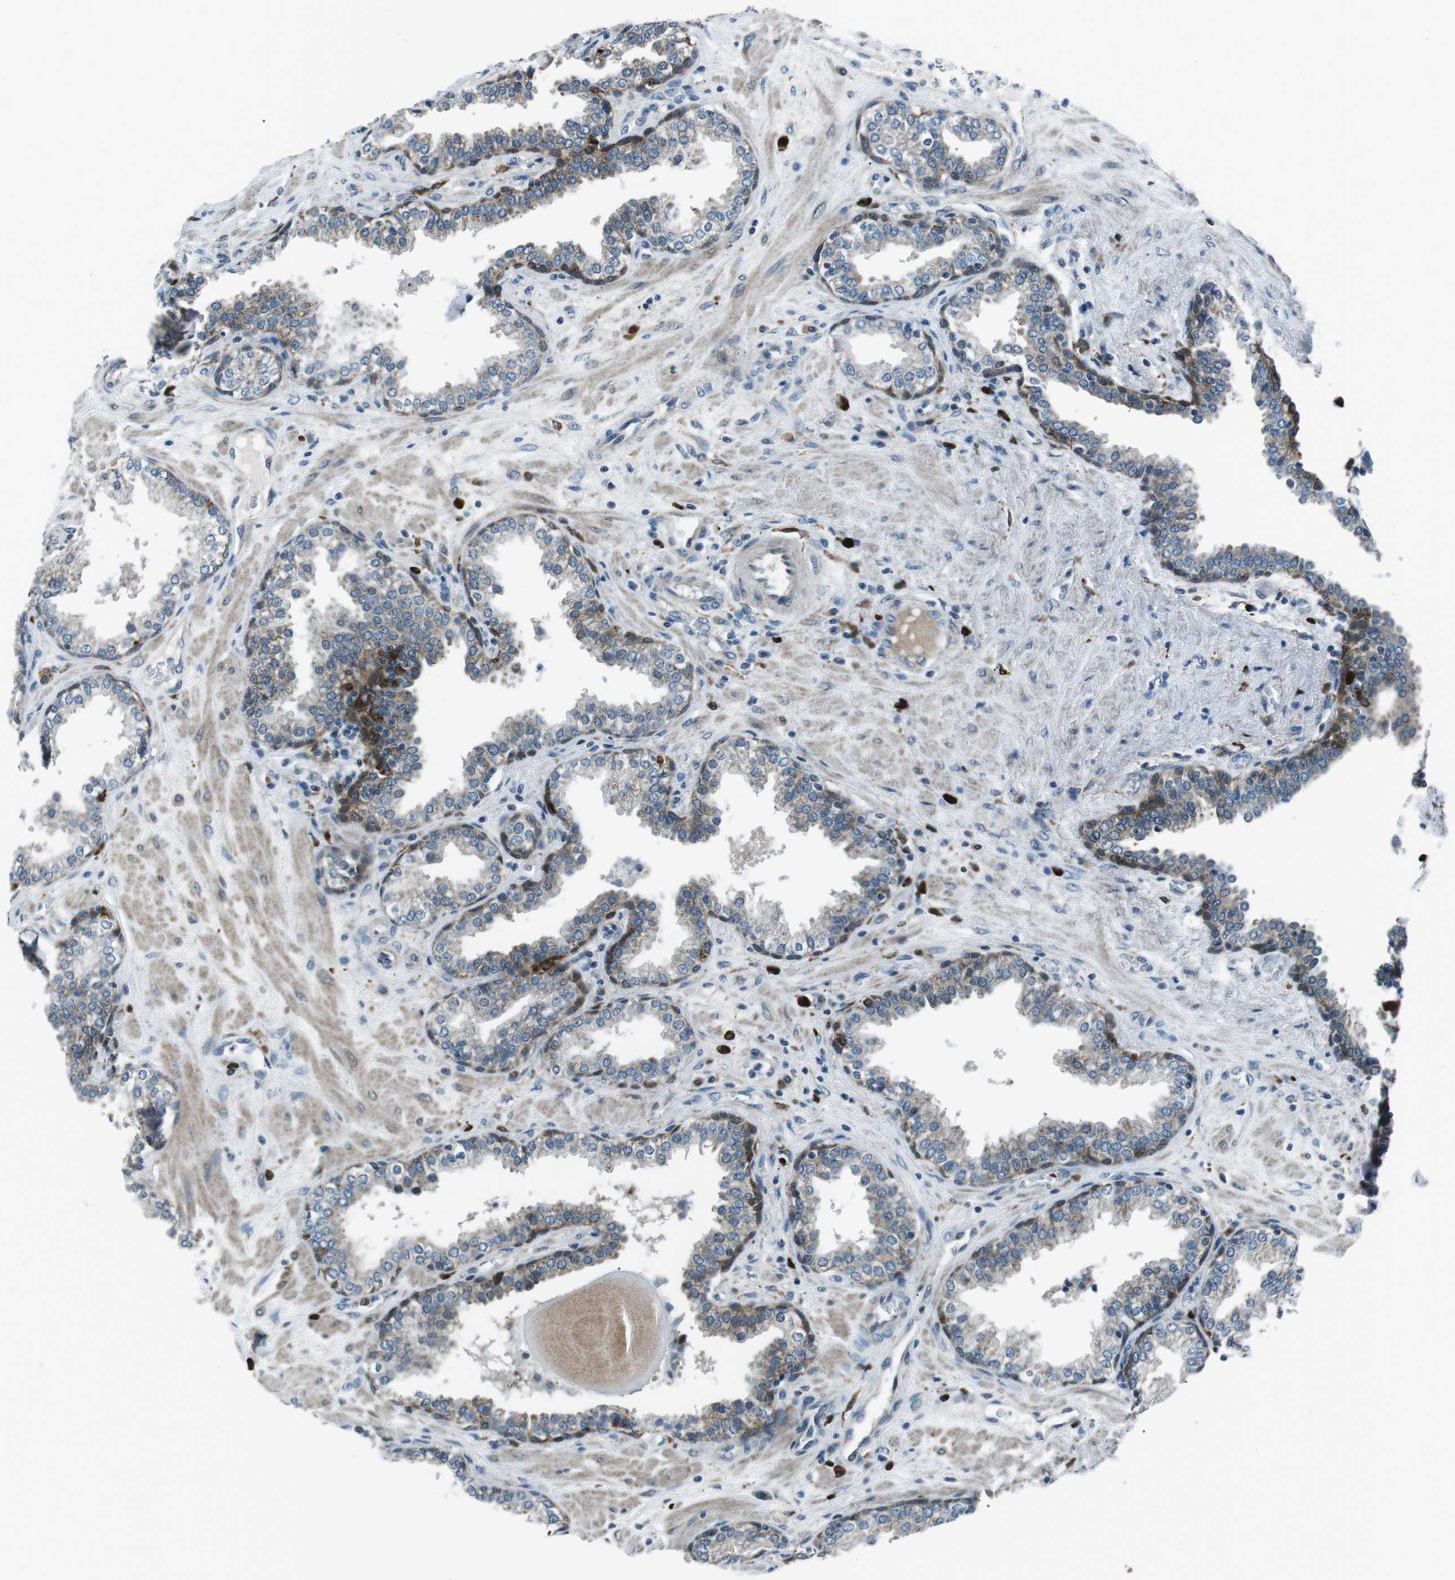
{"staining": {"intensity": "moderate", "quantity": "<25%", "location": "cytoplasmic/membranous"}, "tissue": "prostate", "cell_type": "Glandular cells", "image_type": "normal", "snomed": [{"axis": "morphology", "description": "Normal tissue, NOS"}, {"axis": "topography", "description": "Prostate"}], "caption": "High-magnification brightfield microscopy of benign prostate stained with DAB (brown) and counterstained with hematoxylin (blue). glandular cells exhibit moderate cytoplasmic/membranous staining is appreciated in about<25% of cells. The protein is shown in brown color, while the nuclei are stained blue.", "gene": "BLNK", "patient": {"sex": "male", "age": 51}}